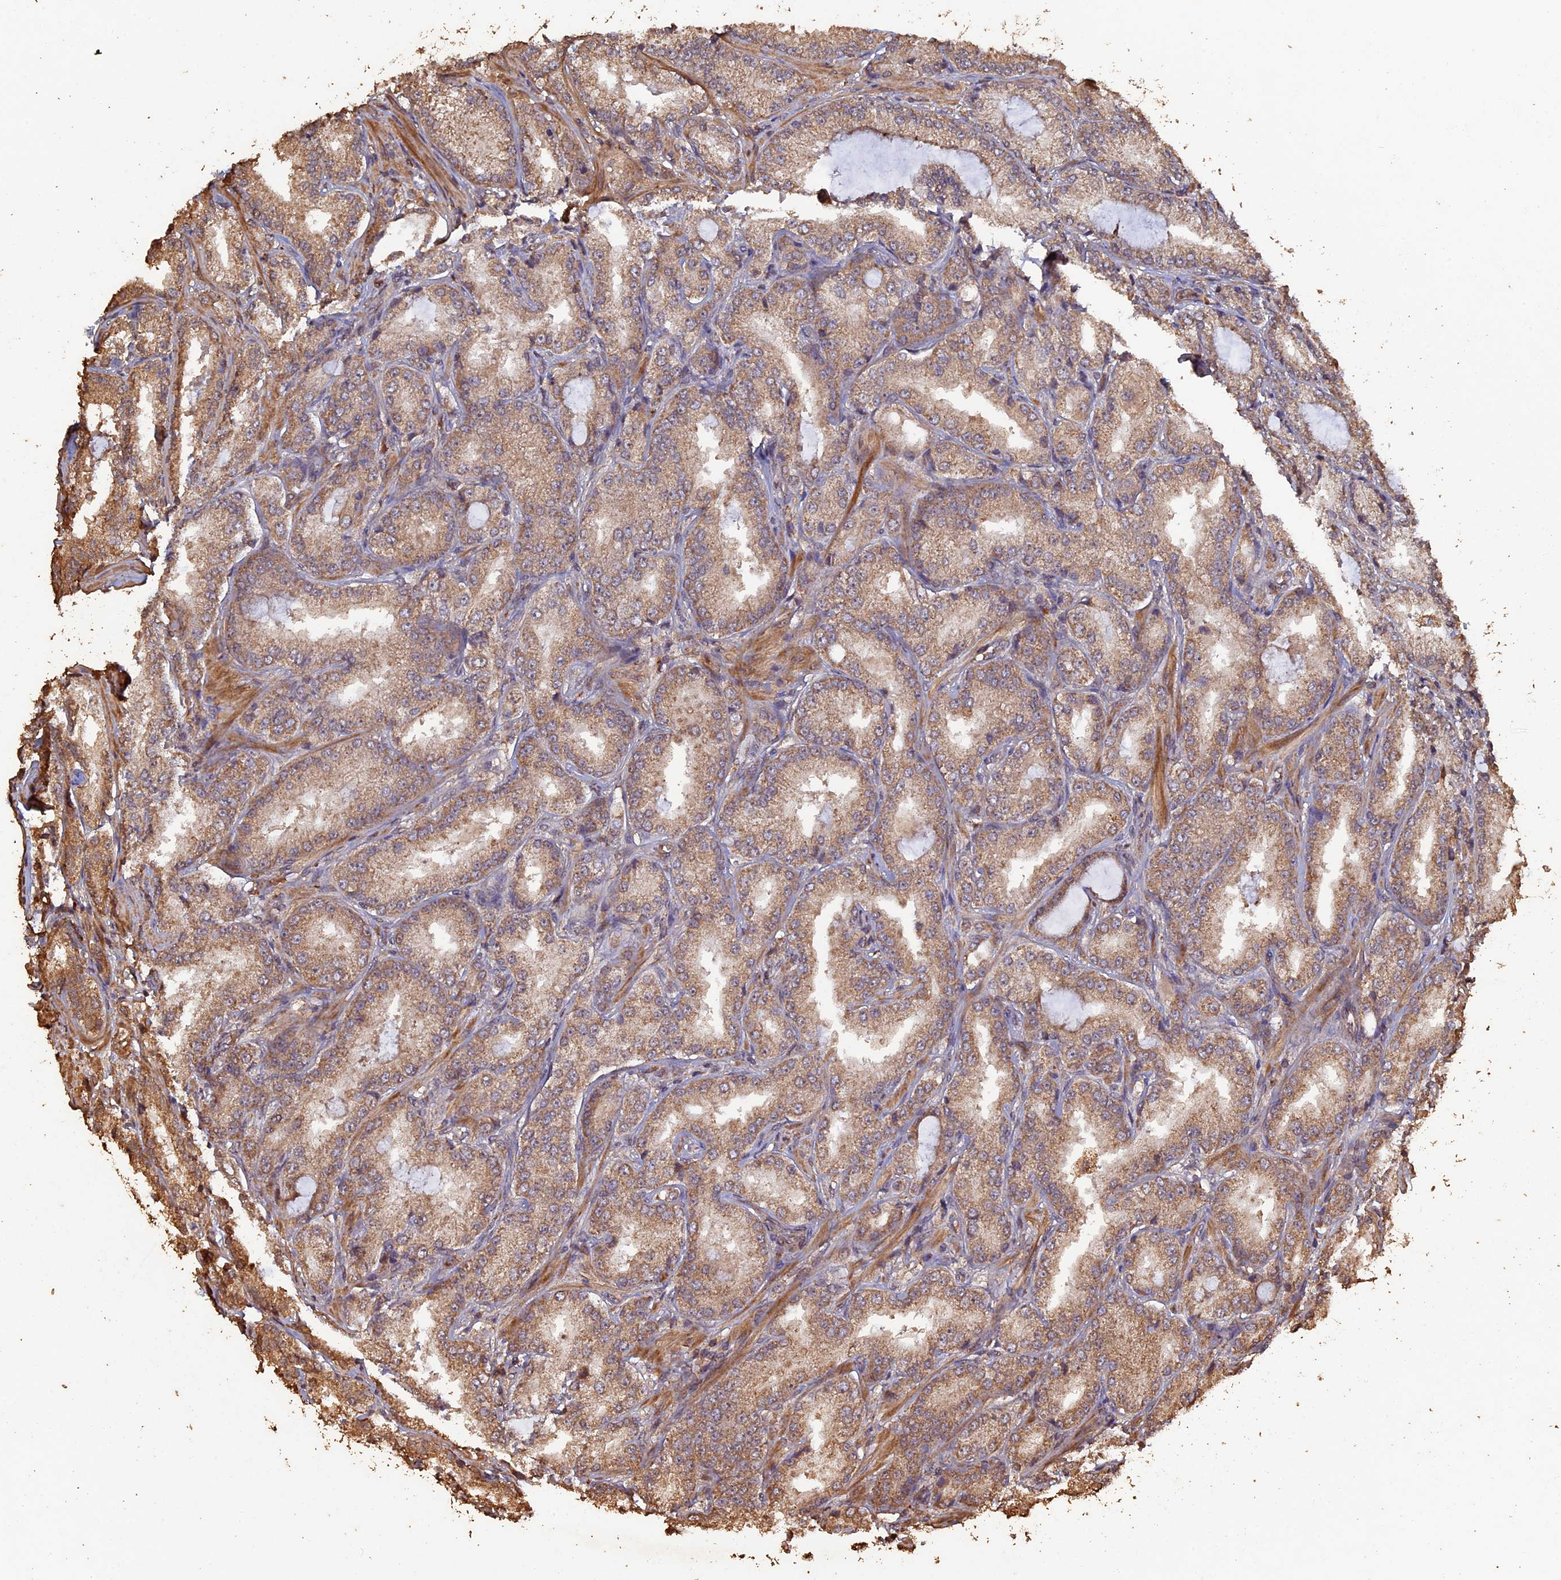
{"staining": {"intensity": "moderate", "quantity": ">75%", "location": "cytoplasmic/membranous"}, "tissue": "prostate cancer", "cell_type": "Tumor cells", "image_type": "cancer", "snomed": [{"axis": "morphology", "description": "Adenocarcinoma, Low grade"}, {"axis": "topography", "description": "Prostate"}], "caption": "Protein staining by immunohistochemistry displays moderate cytoplasmic/membranous staining in about >75% of tumor cells in prostate cancer (low-grade adenocarcinoma).", "gene": "HUNK", "patient": {"sex": "male", "age": 59}}